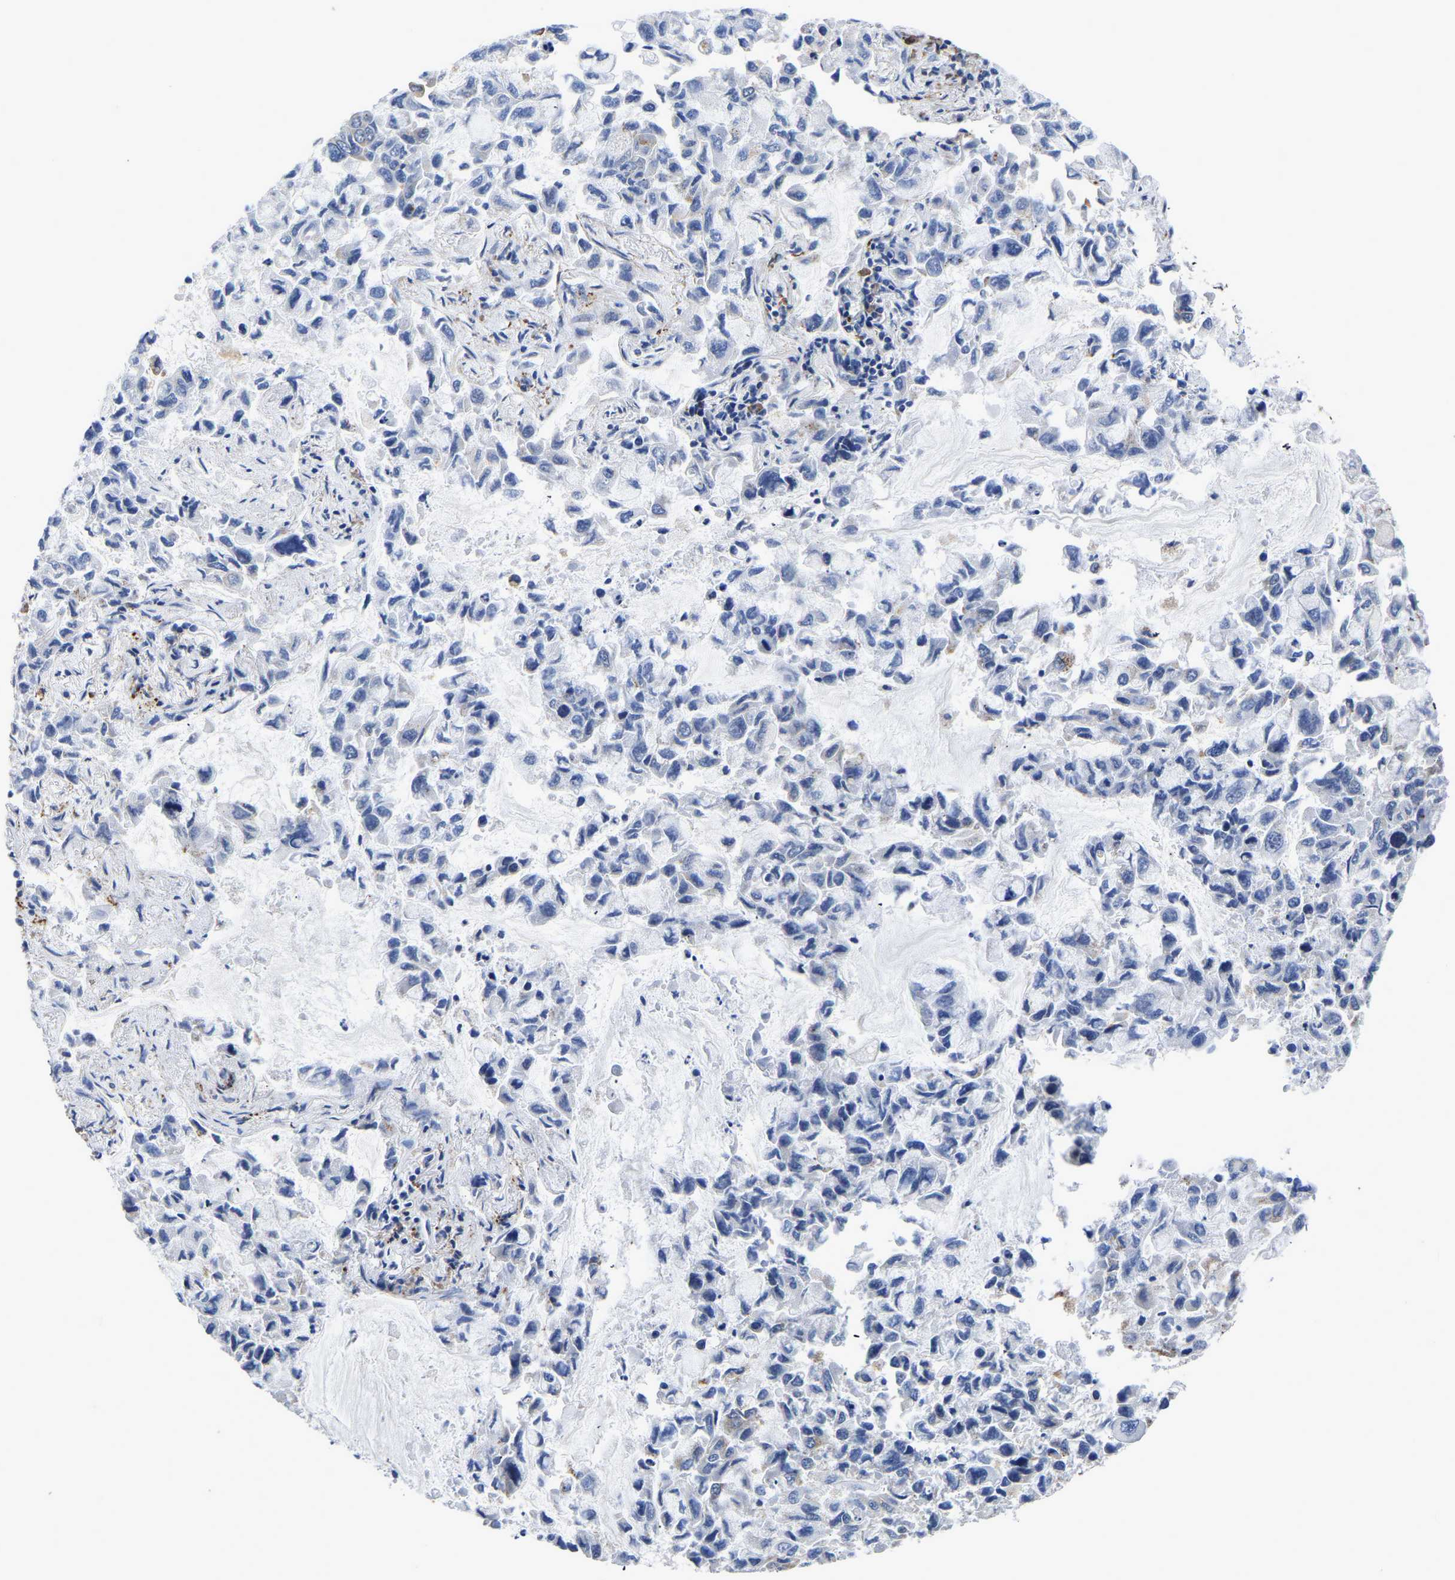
{"staining": {"intensity": "negative", "quantity": "none", "location": "none"}, "tissue": "lung cancer", "cell_type": "Tumor cells", "image_type": "cancer", "snomed": [{"axis": "morphology", "description": "Adenocarcinoma, NOS"}, {"axis": "topography", "description": "Lung"}], "caption": "The immunohistochemistry (IHC) micrograph has no significant staining in tumor cells of lung cancer tissue.", "gene": "PDLIM7", "patient": {"sex": "male", "age": 64}}